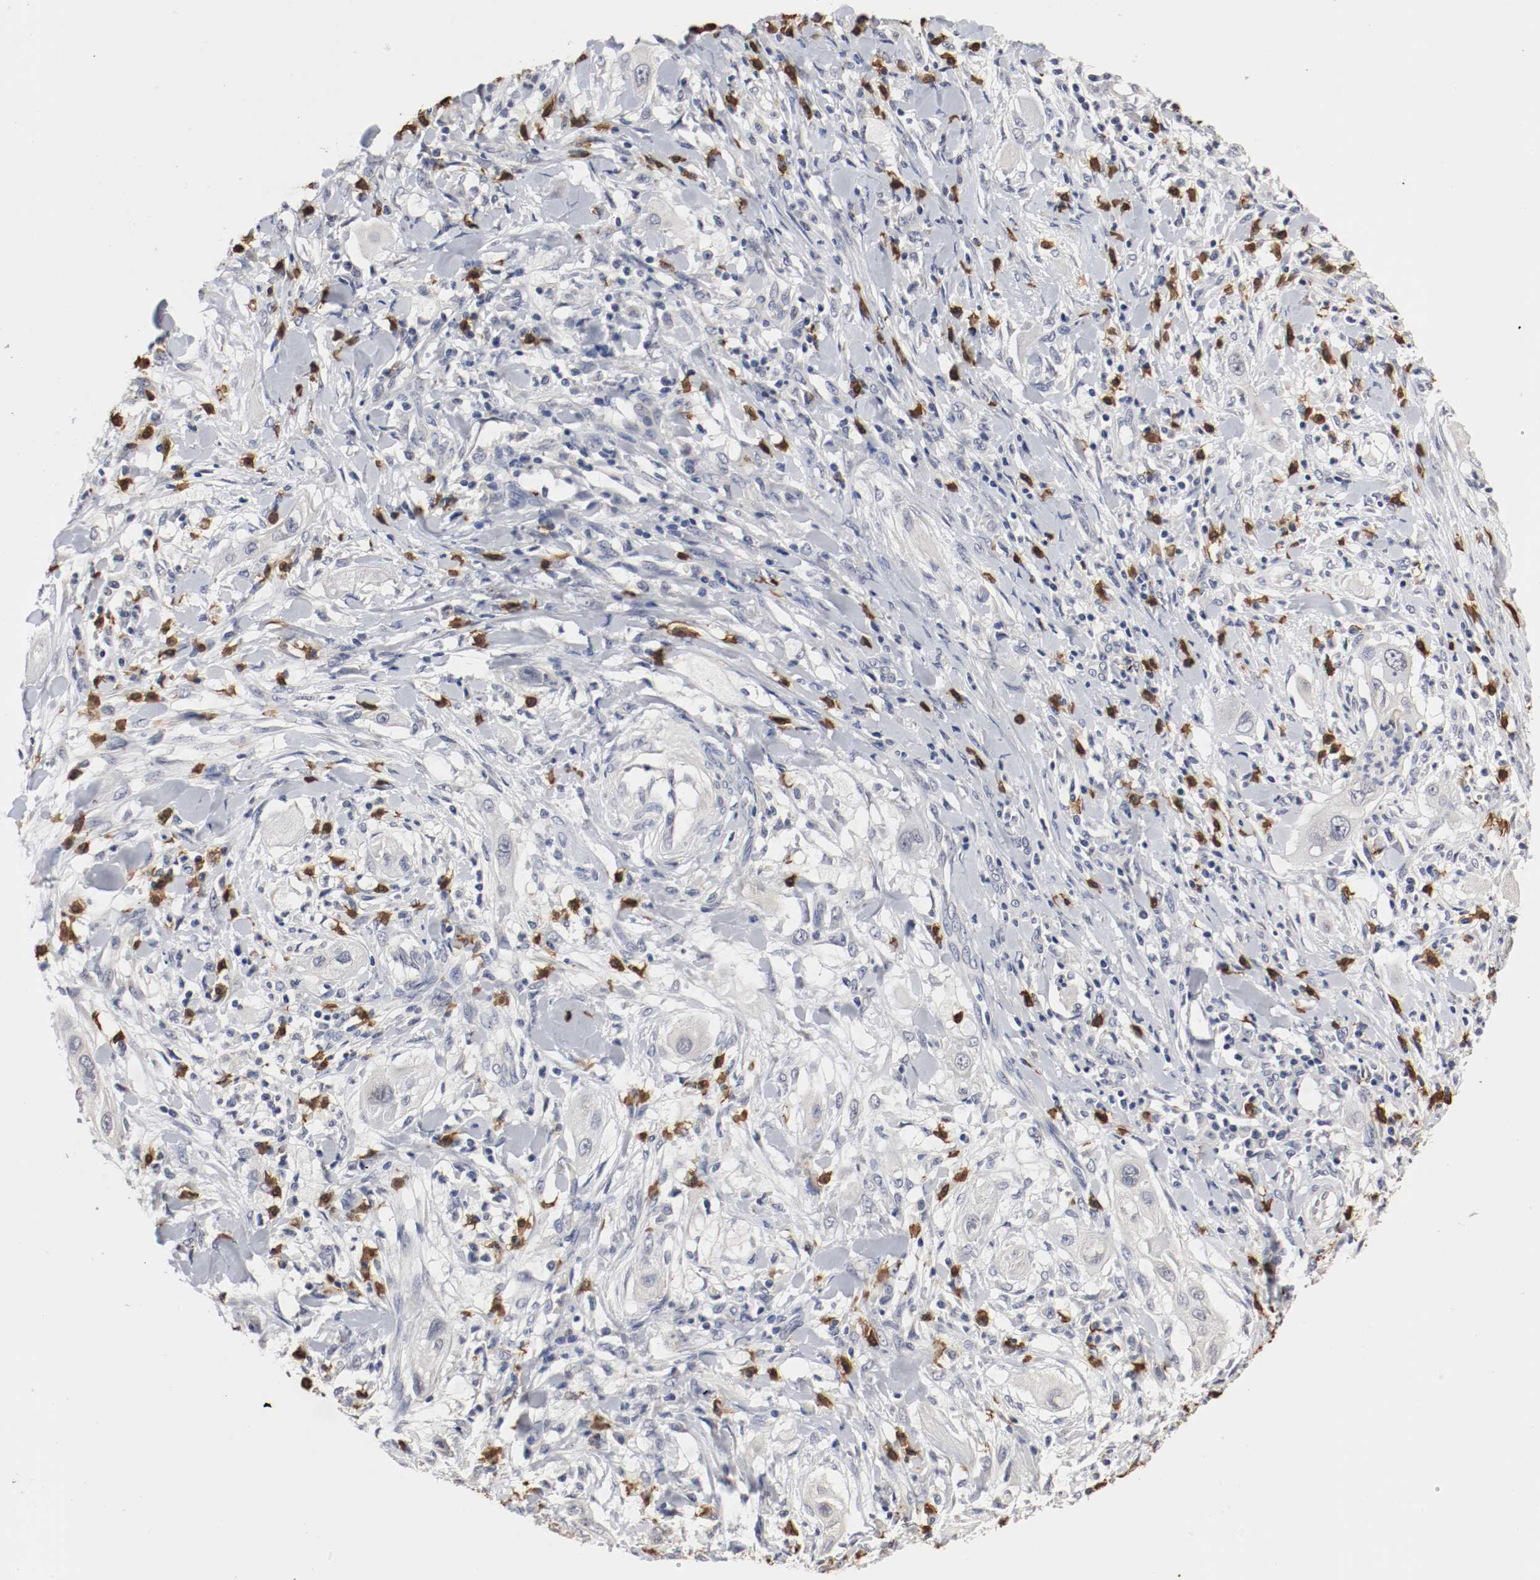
{"staining": {"intensity": "negative", "quantity": "none", "location": "none"}, "tissue": "lung cancer", "cell_type": "Tumor cells", "image_type": "cancer", "snomed": [{"axis": "morphology", "description": "Squamous cell carcinoma, NOS"}, {"axis": "topography", "description": "Lung"}], "caption": "DAB immunohistochemical staining of human lung squamous cell carcinoma displays no significant staining in tumor cells.", "gene": "CEBPE", "patient": {"sex": "female", "age": 47}}